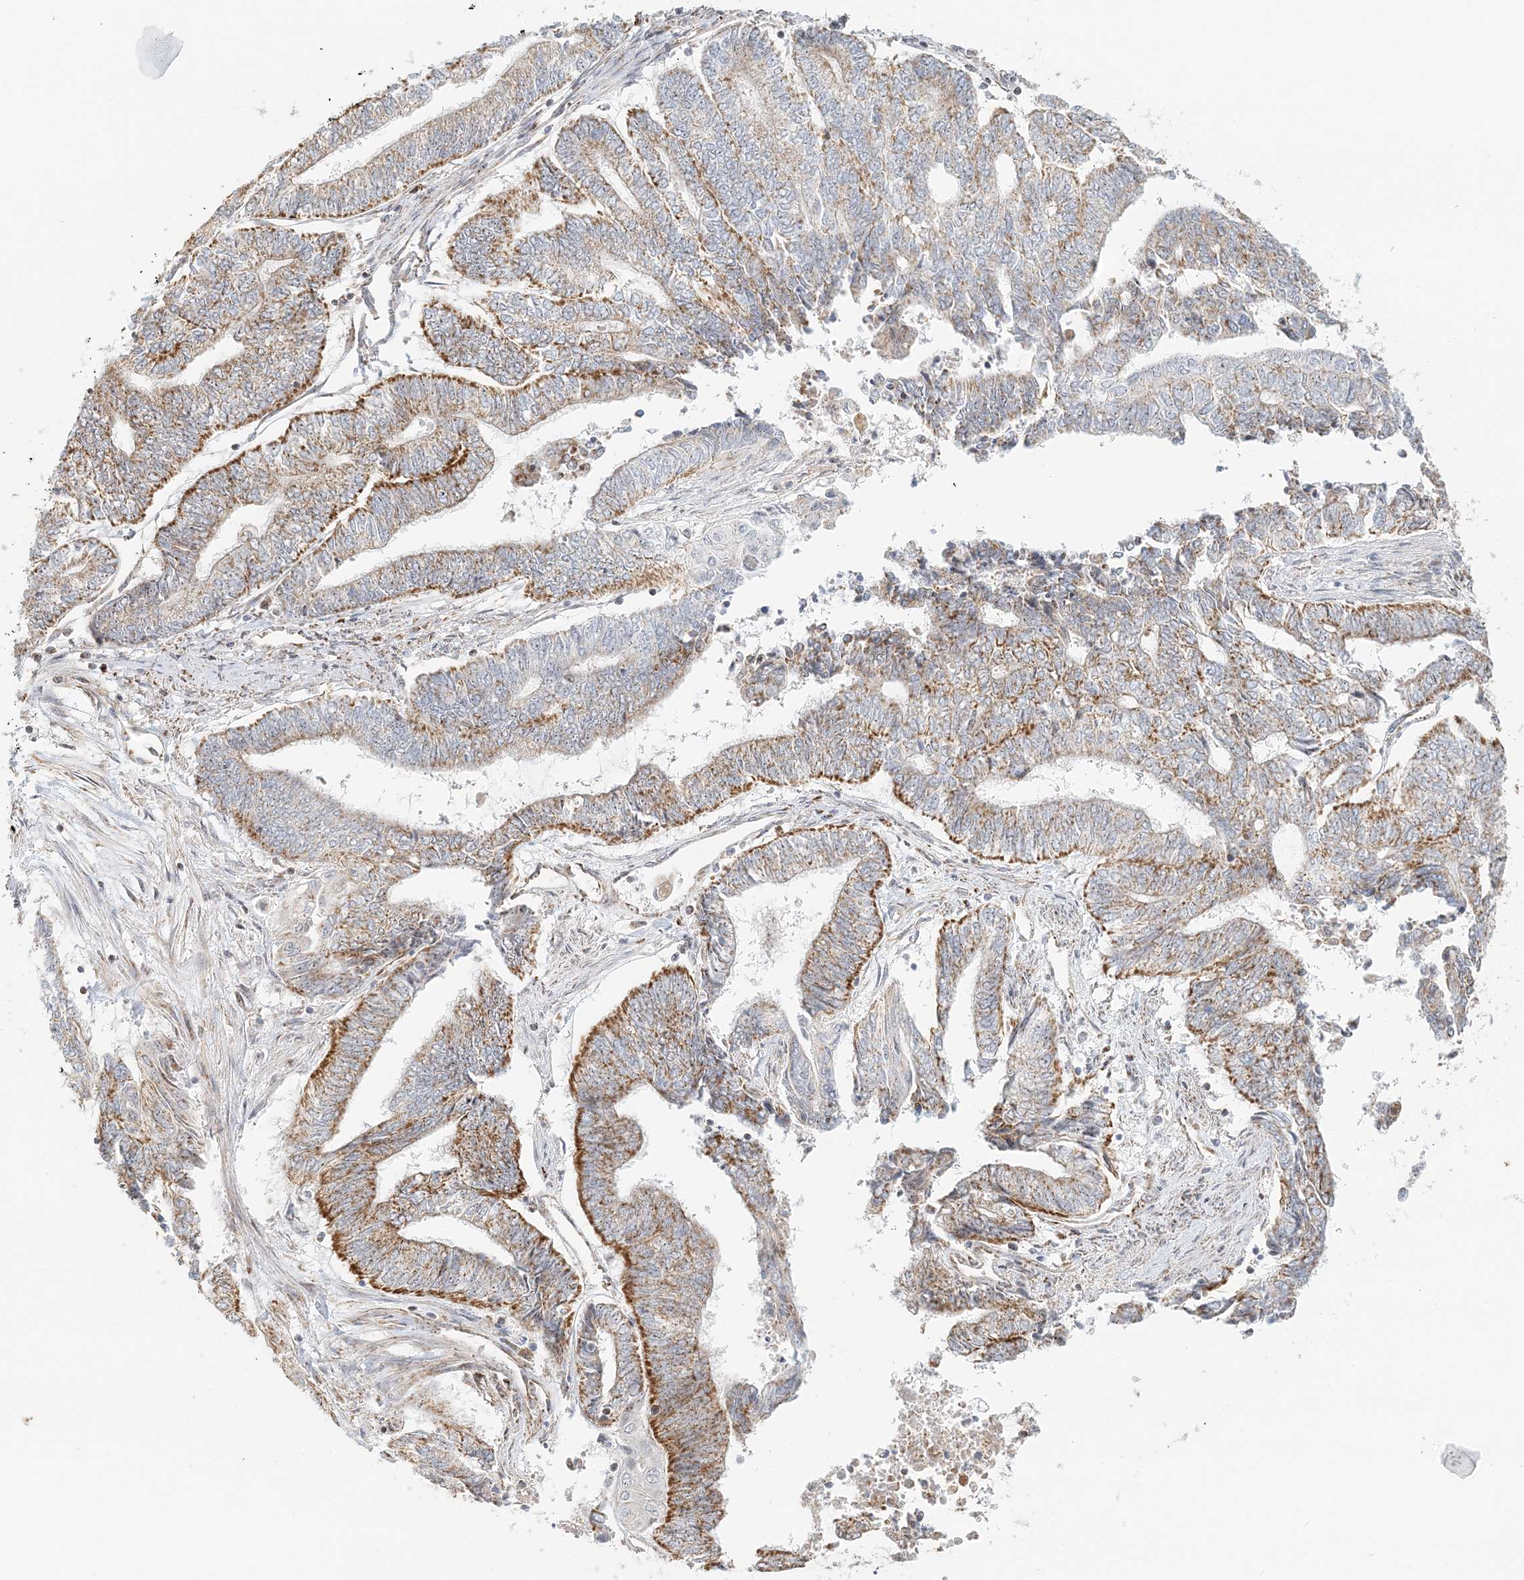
{"staining": {"intensity": "moderate", "quantity": ">75%", "location": "cytoplasmic/membranous,nuclear"}, "tissue": "endometrial cancer", "cell_type": "Tumor cells", "image_type": "cancer", "snomed": [{"axis": "morphology", "description": "Adenocarcinoma, NOS"}, {"axis": "topography", "description": "Uterus"}, {"axis": "topography", "description": "Endometrium"}], "caption": "Human endometrial cancer (adenocarcinoma) stained with a protein marker displays moderate staining in tumor cells.", "gene": "UBE2F", "patient": {"sex": "female", "age": 70}}